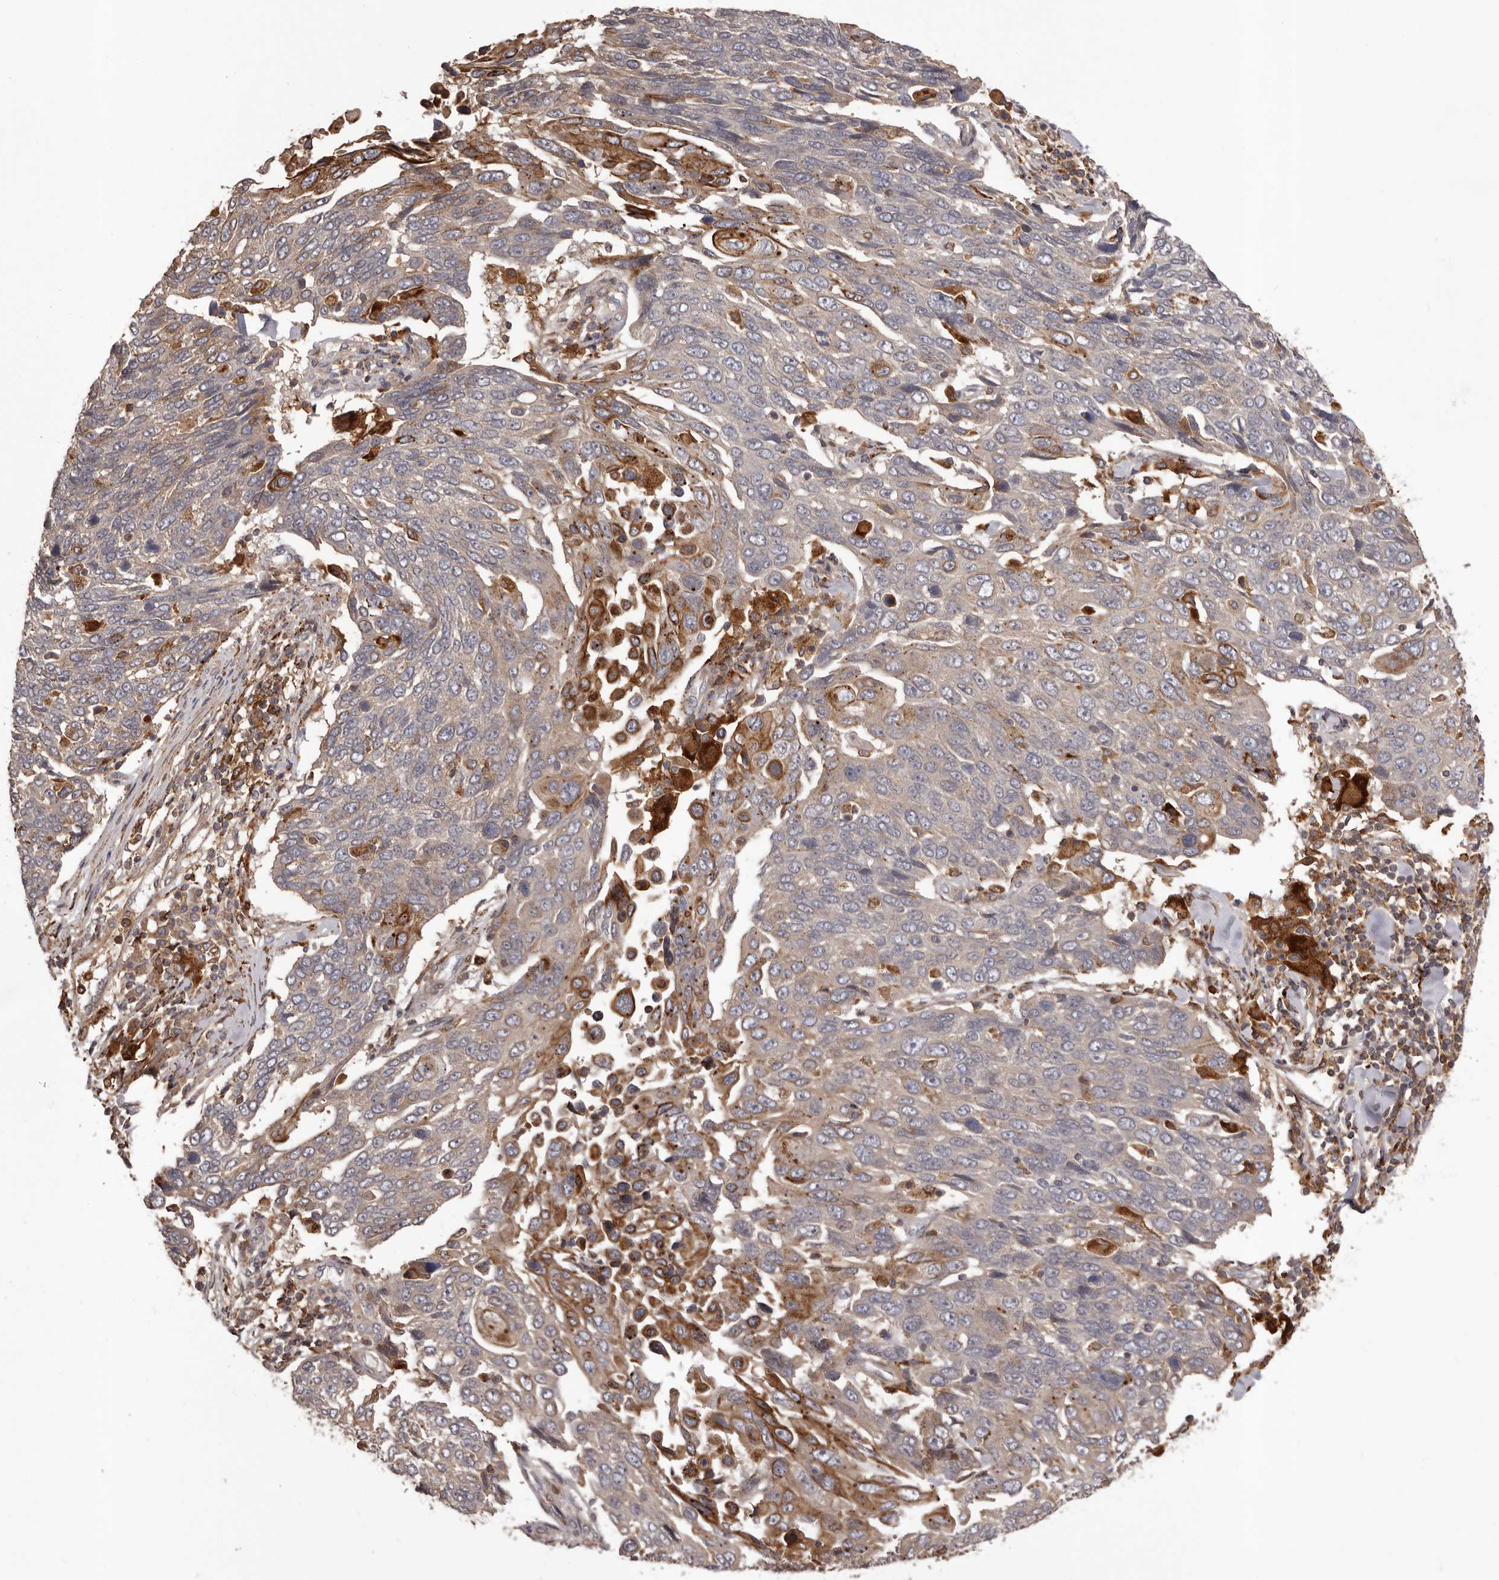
{"staining": {"intensity": "moderate", "quantity": "<25%", "location": "cytoplasmic/membranous"}, "tissue": "lung cancer", "cell_type": "Tumor cells", "image_type": "cancer", "snomed": [{"axis": "morphology", "description": "Squamous cell carcinoma, NOS"}, {"axis": "topography", "description": "Lung"}], "caption": "Protein staining of lung squamous cell carcinoma tissue shows moderate cytoplasmic/membranous positivity in approximately <25% of tumor cells.", "gene": "GLIPR2", "patient": {"sex": "male", "age": 66}}